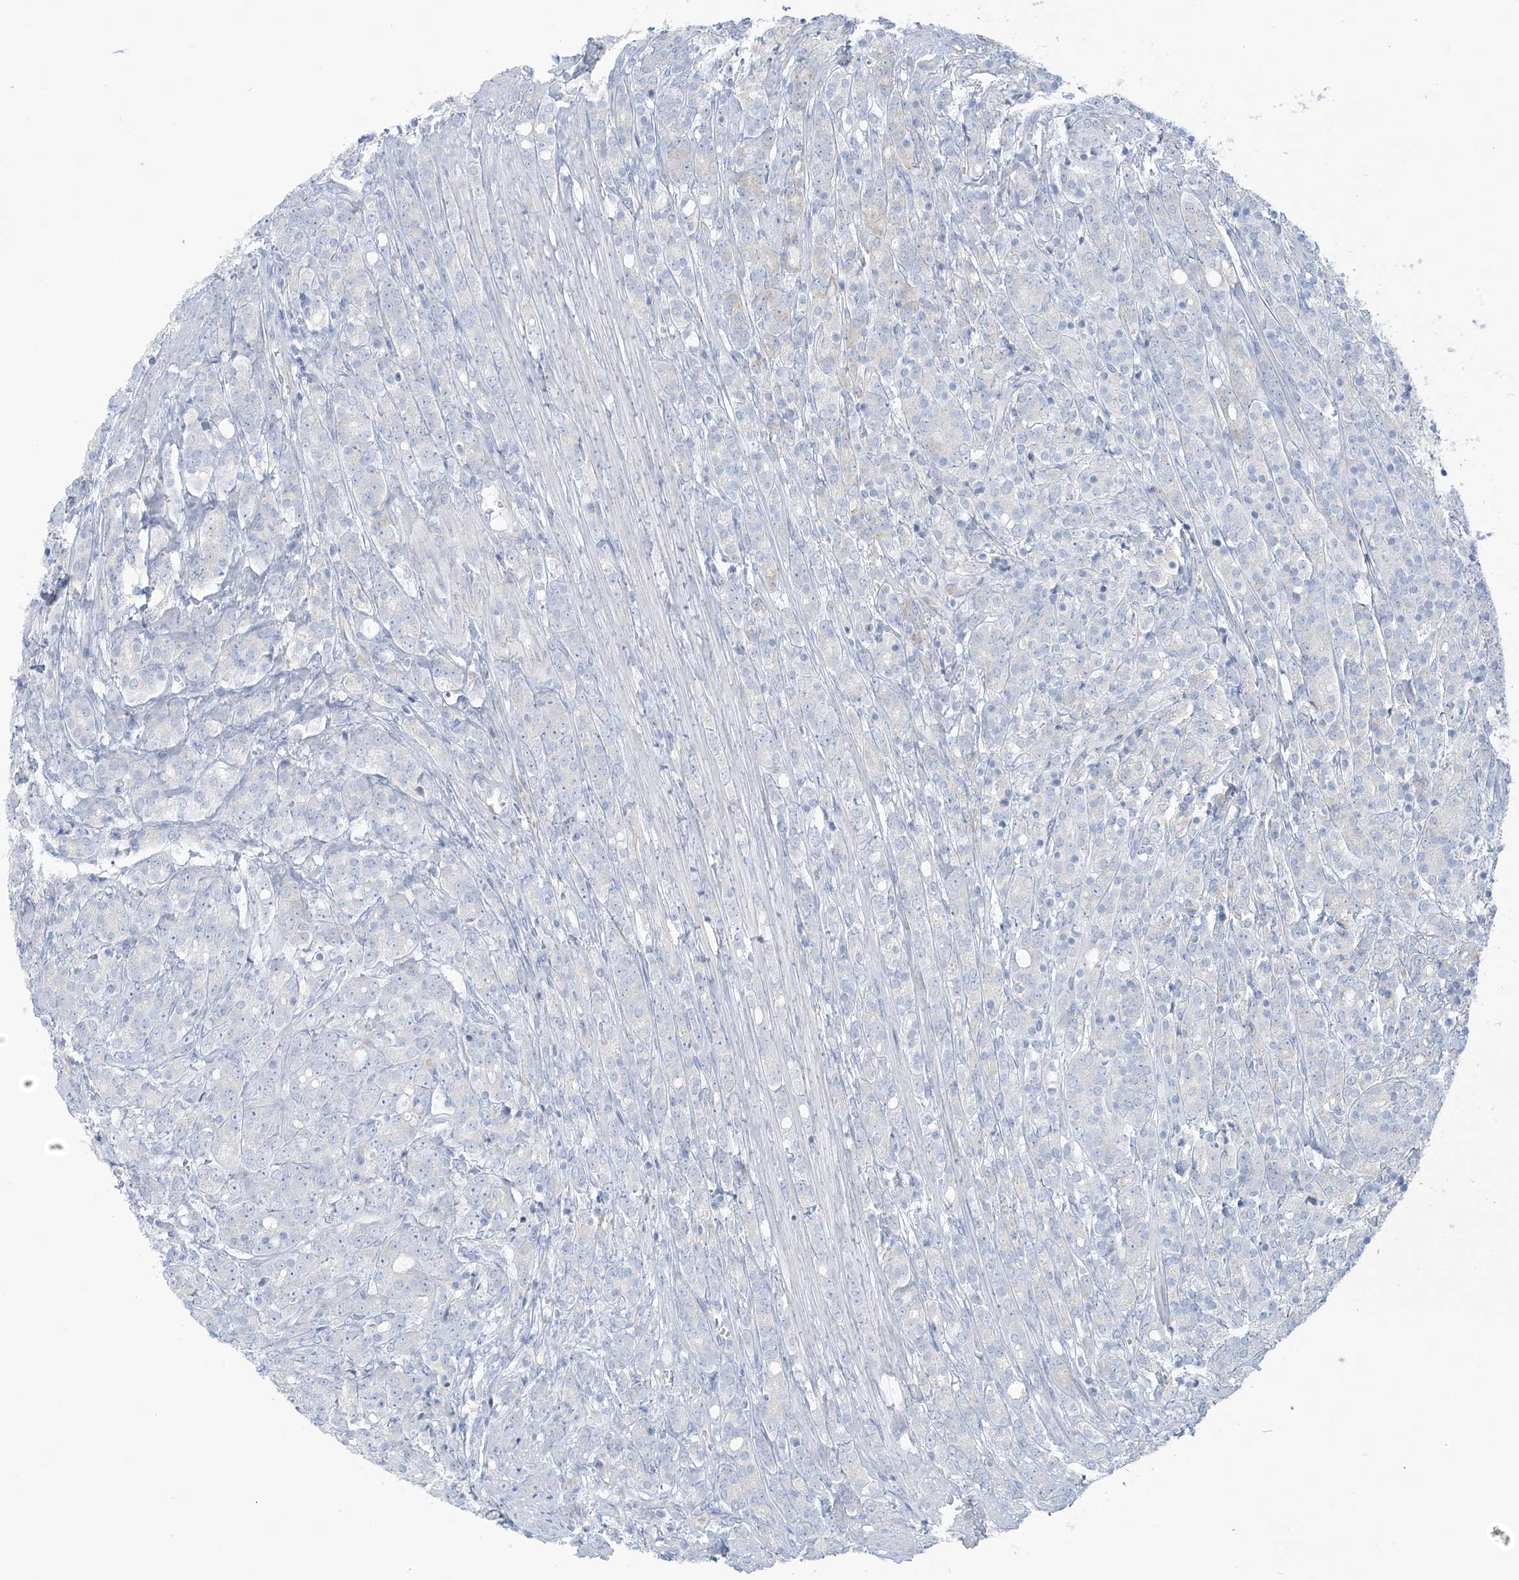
{"staining": {"intensity": "negative", "quantity": "none", "location": "none"}, "tissue": "prostate cancer", "cell_type": "Tumor cells", "image_type": "cancer", "snomed": [{"axis": "morphology", "description": "Adenocarcinoma, High grade"}, {"axis": "topography", "description": "Prostate"}], "caption": "DAB (3,3'-diaminobenzidine) immunohistochemical staining of human prostate cancer displays no significant staining in tumor cells.", "gene": "MTHFD2L", "patient": {"sex": "male", "age": 62}}